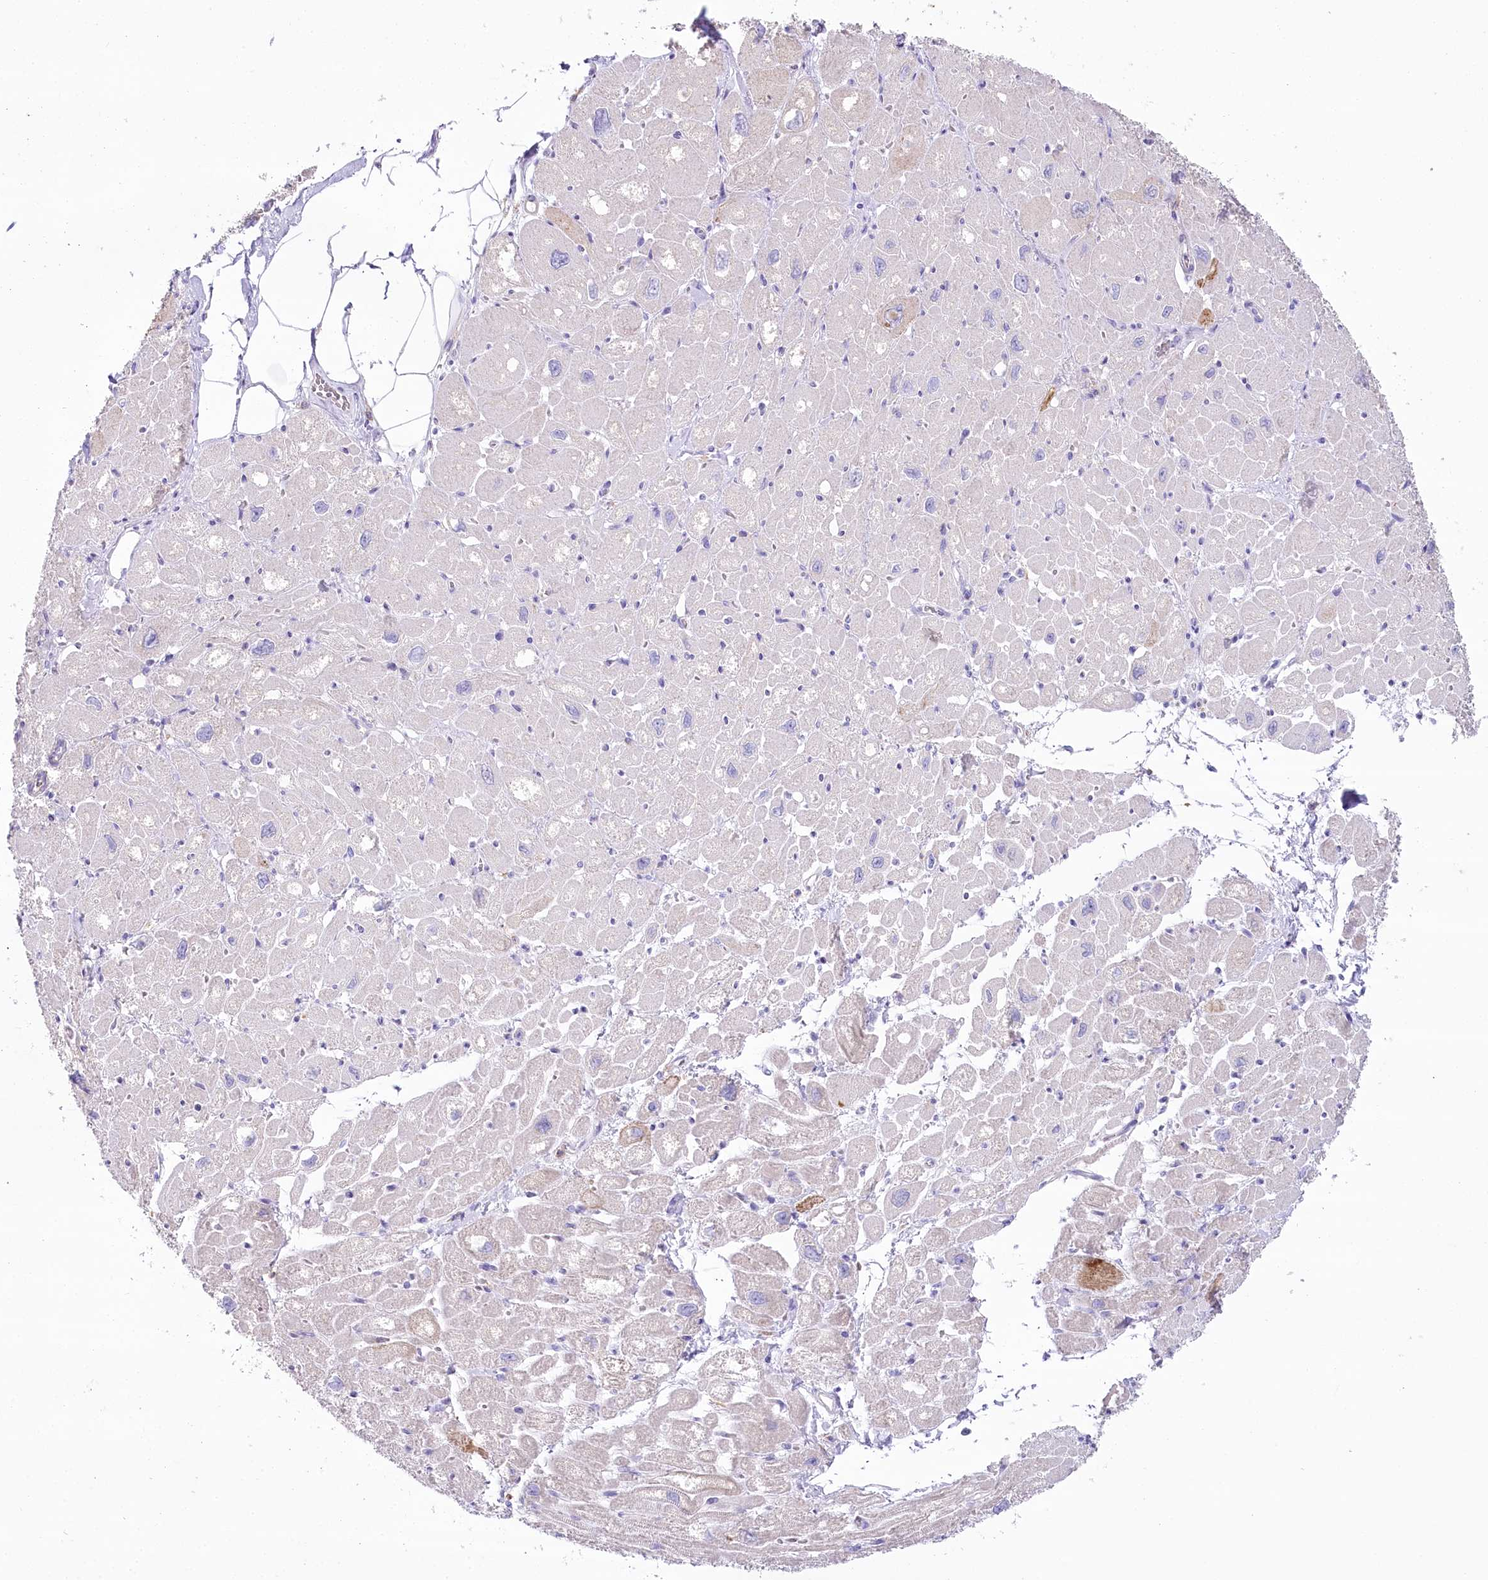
{"staining": {"intensity": "weak", "quantity": "<25%", "location": "cytoplasmic/membranous"}, "tissue": "heart muscle", "cell_type": "Cardiomyocytes", "image_type": "normal", "snomed": [{"axis": "morphology", "description": "Normal tissue, NOS"}, {"axis": "topography", "description": "Heart"}], "caption": "DAB (3,3'-diaminobenzidine) immunohistochemical staining of unremarkable heart muscle reveals no significant positivity in cardiomyocytes.", "gene": "MYOZ1", "patient": {"sex": "male", "age": 50}}